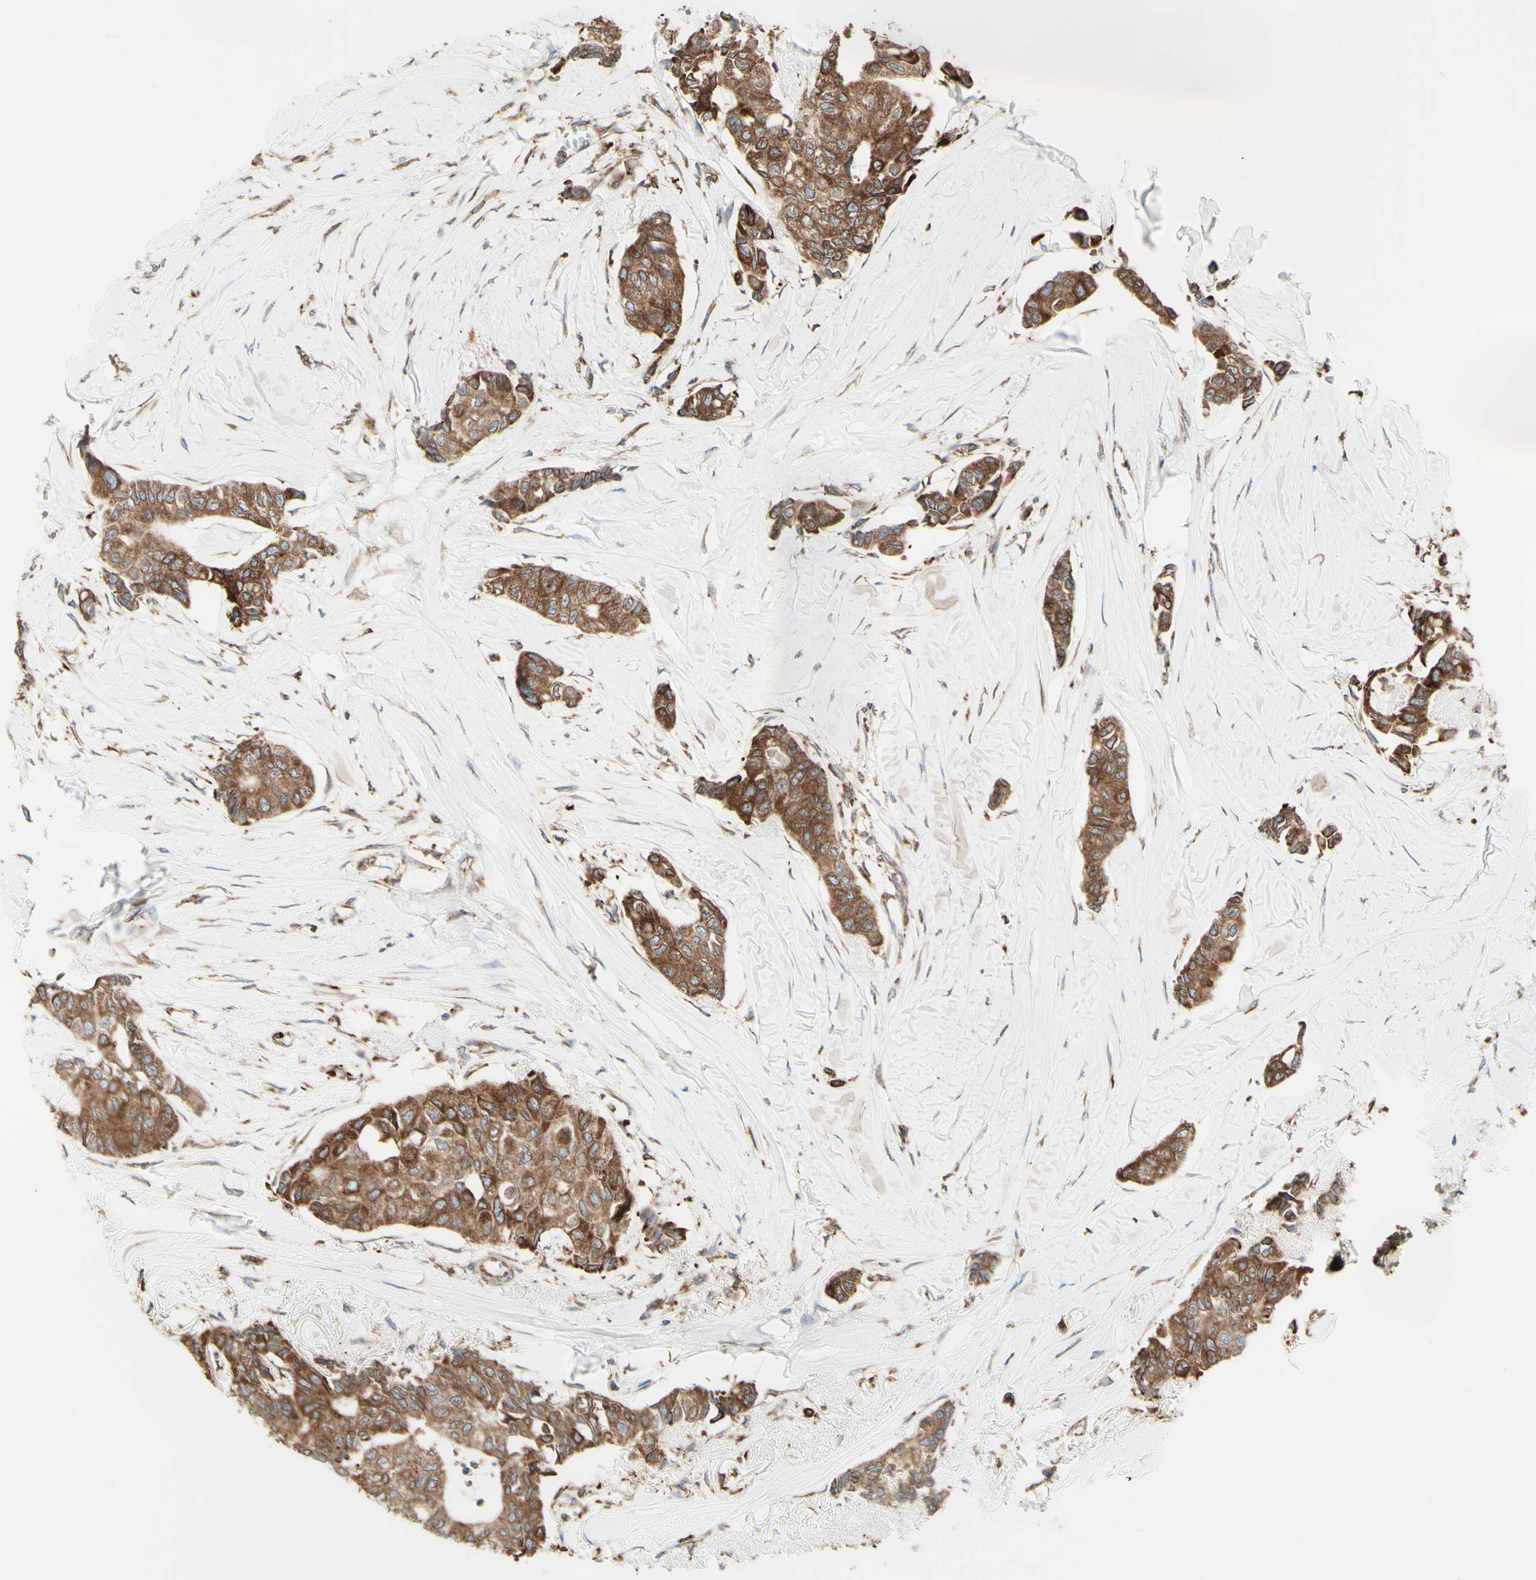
{"staining": {"intensity": "strong", "quantity": ">75%", "location": "cytoplasmic/membranous"}, "tissue": "breast cancer", "cell_type": "Tumor cells", "image_type": "cancer", "snomed": [{"axis": "morphology", "description": "Duct carcinoma"}, {"axis": "topography", "description": "Breast"}], "caption": "Breast invasive ductal carcinoma stained with DAB IHC shows high levels of strong cytoplasmic/membranous positivity in approximately >75% of tumor cells.", "gene": "DNAJB11", "patient": {"sex": "female", "age": 80}}